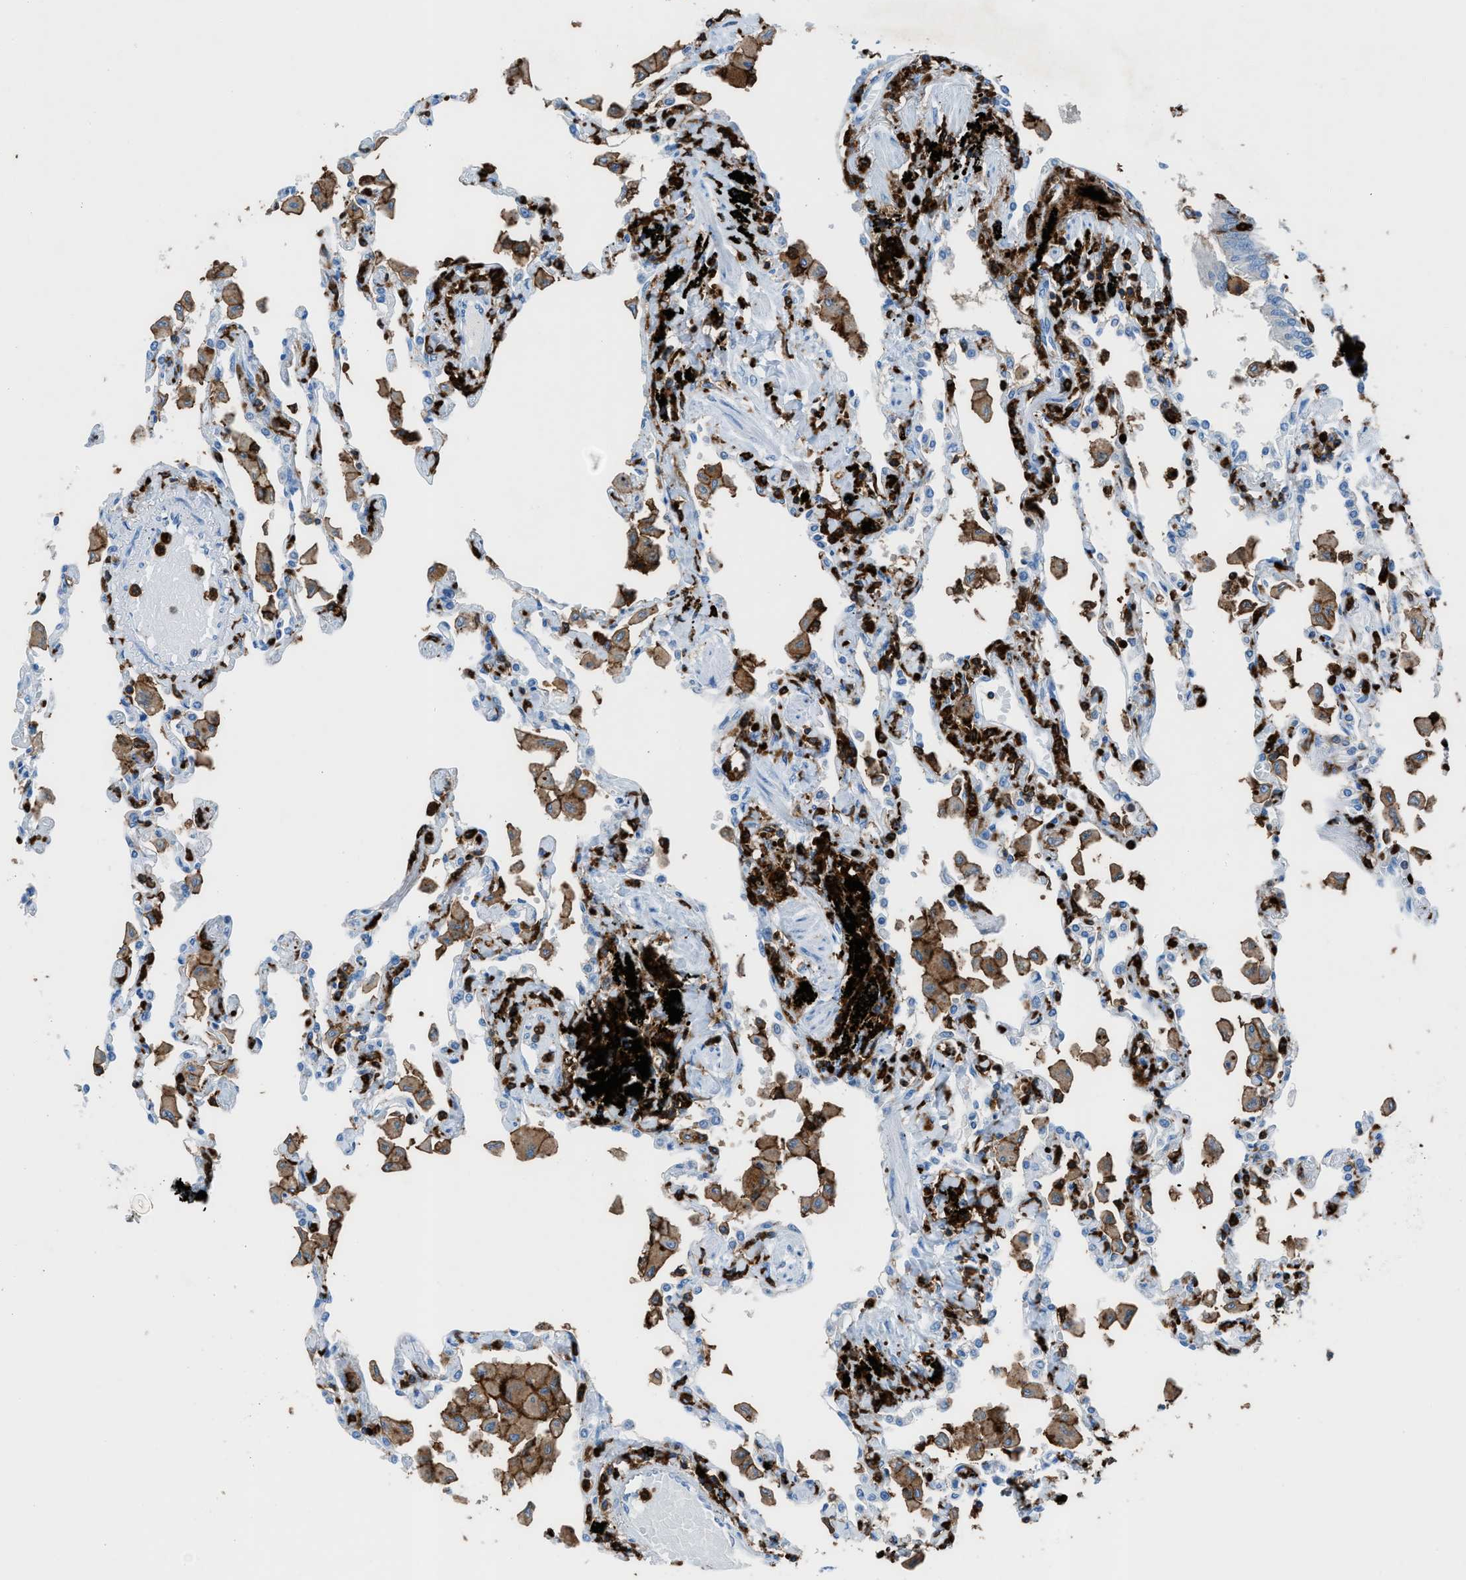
{"staining": {"intensity": "strong", "quantity": "<25%", "location": "cytoplasmic/membranous"}, "tissue": "lung", "cell_type": "Alveolar cells", "image_type": "normal", "snomed": [{"axis": "morphology", "description": "Normal tissue, NOS"}, {"axis": "topography", "description": "Bronchus"}, {"axis": "topography", "description": "Lung"}], "caption": "High-magnification brightfield microscopy of normal lung stained with DAB (brown) and counterstained with hematoxylin (blue). alveolar cells exhibit strong cytoplasmic/membranous staining is present in approximately<25% of cells.", "gene": "ITGB2", "patient": {"sex": "female", "age": 49}}